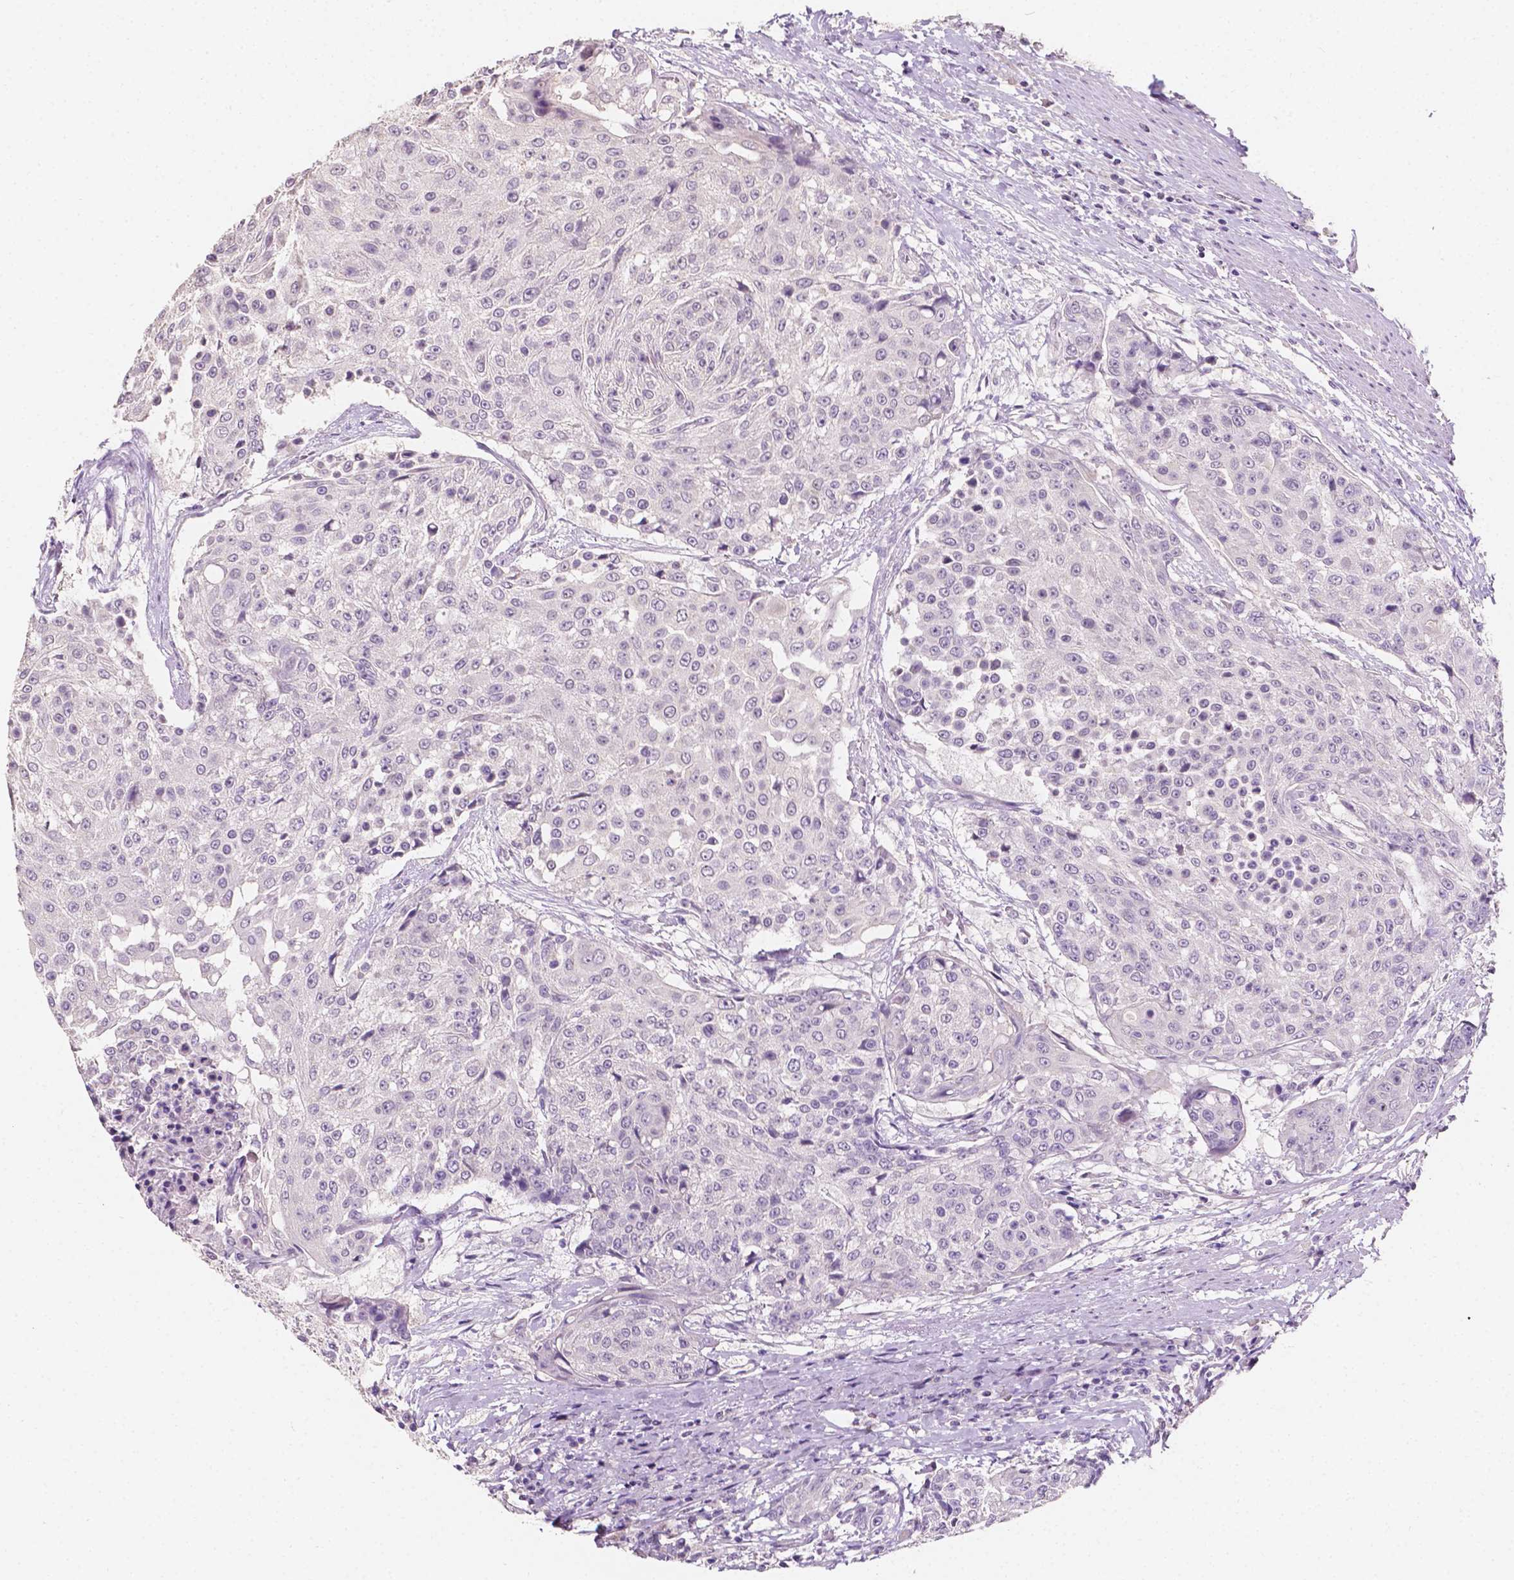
{"staining": {"intensity": "negative", "quantity": "none", "location": "none"}, "tissue": "urothelial cancer", "cell_type": "Tumor cells", "image_type": "cancer", "snomed": [{"axis": "morphology", "description": "Urothelial carcinoma, High grade"}, {"axis": "topography", "description": "Urinary bladder"}], "caption": "Tumor cells show no significant protein expression in urothelial carcinoma (high-grade).", "gene": "TAL1", "patient": {"sex": "female", "age": 63}}